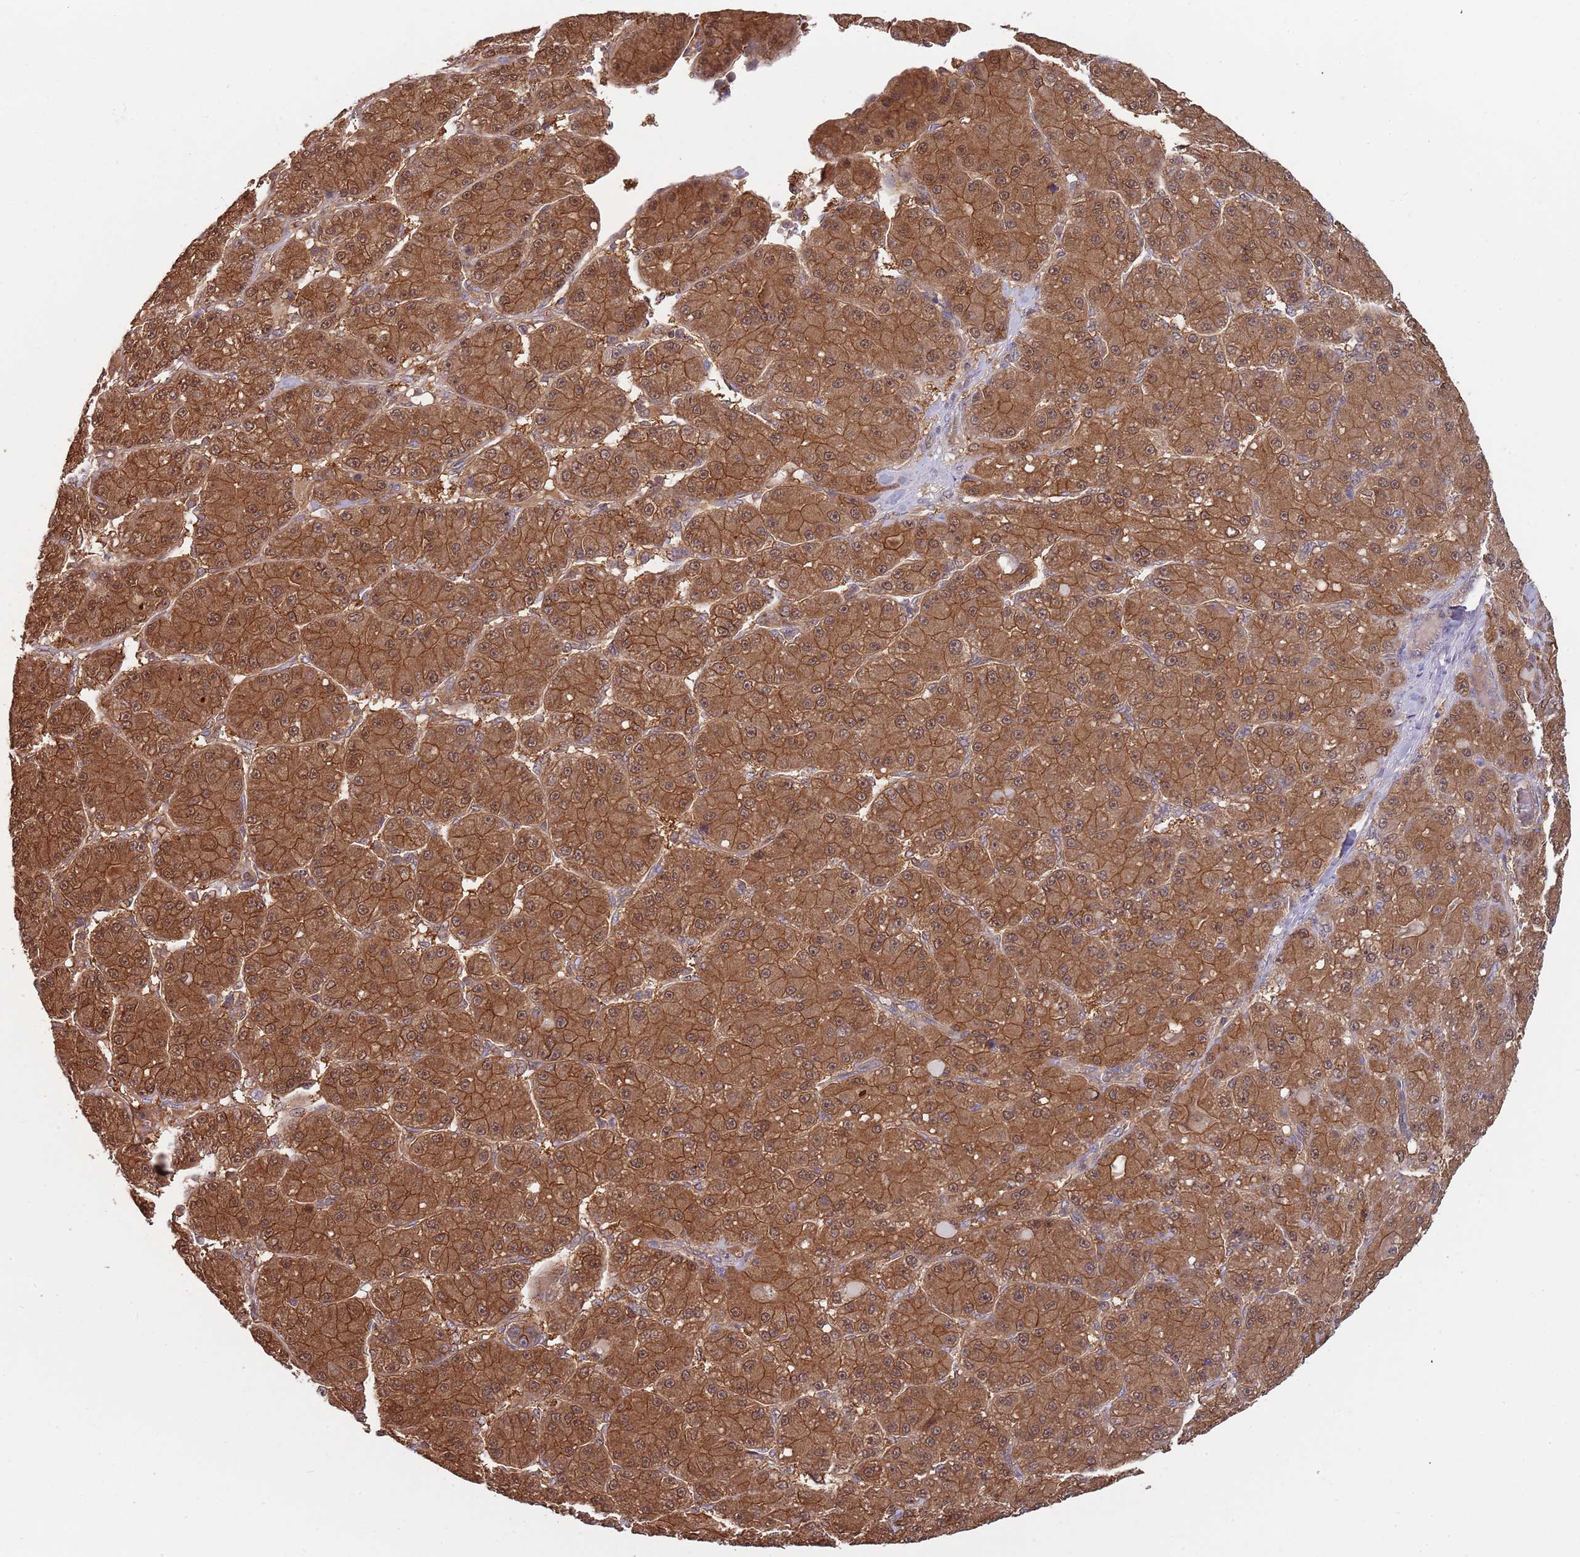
{"staining": {"intensity": "strong", "quantity": ">75%", "location": "cytoplasmic/membranous"}, "tissue": "liver cancer", "cell_type": "Tumor cells", "image_type": "cancer", "snomed": [{"axis": "morphology", "description": "Carcinoma, Hepatocellular, NOS"}, {"axis": "topography", "description": "Liver"}], "caption": "About >75% of tumor cells in human hepatocellular carcinoma (liver) exhibit strong cytoplasmic/membranous protein expression as visualized by brown immunohistochemical staining.", "gene": "GSDMD", "patient": {"sex": "male", "age": 67}}